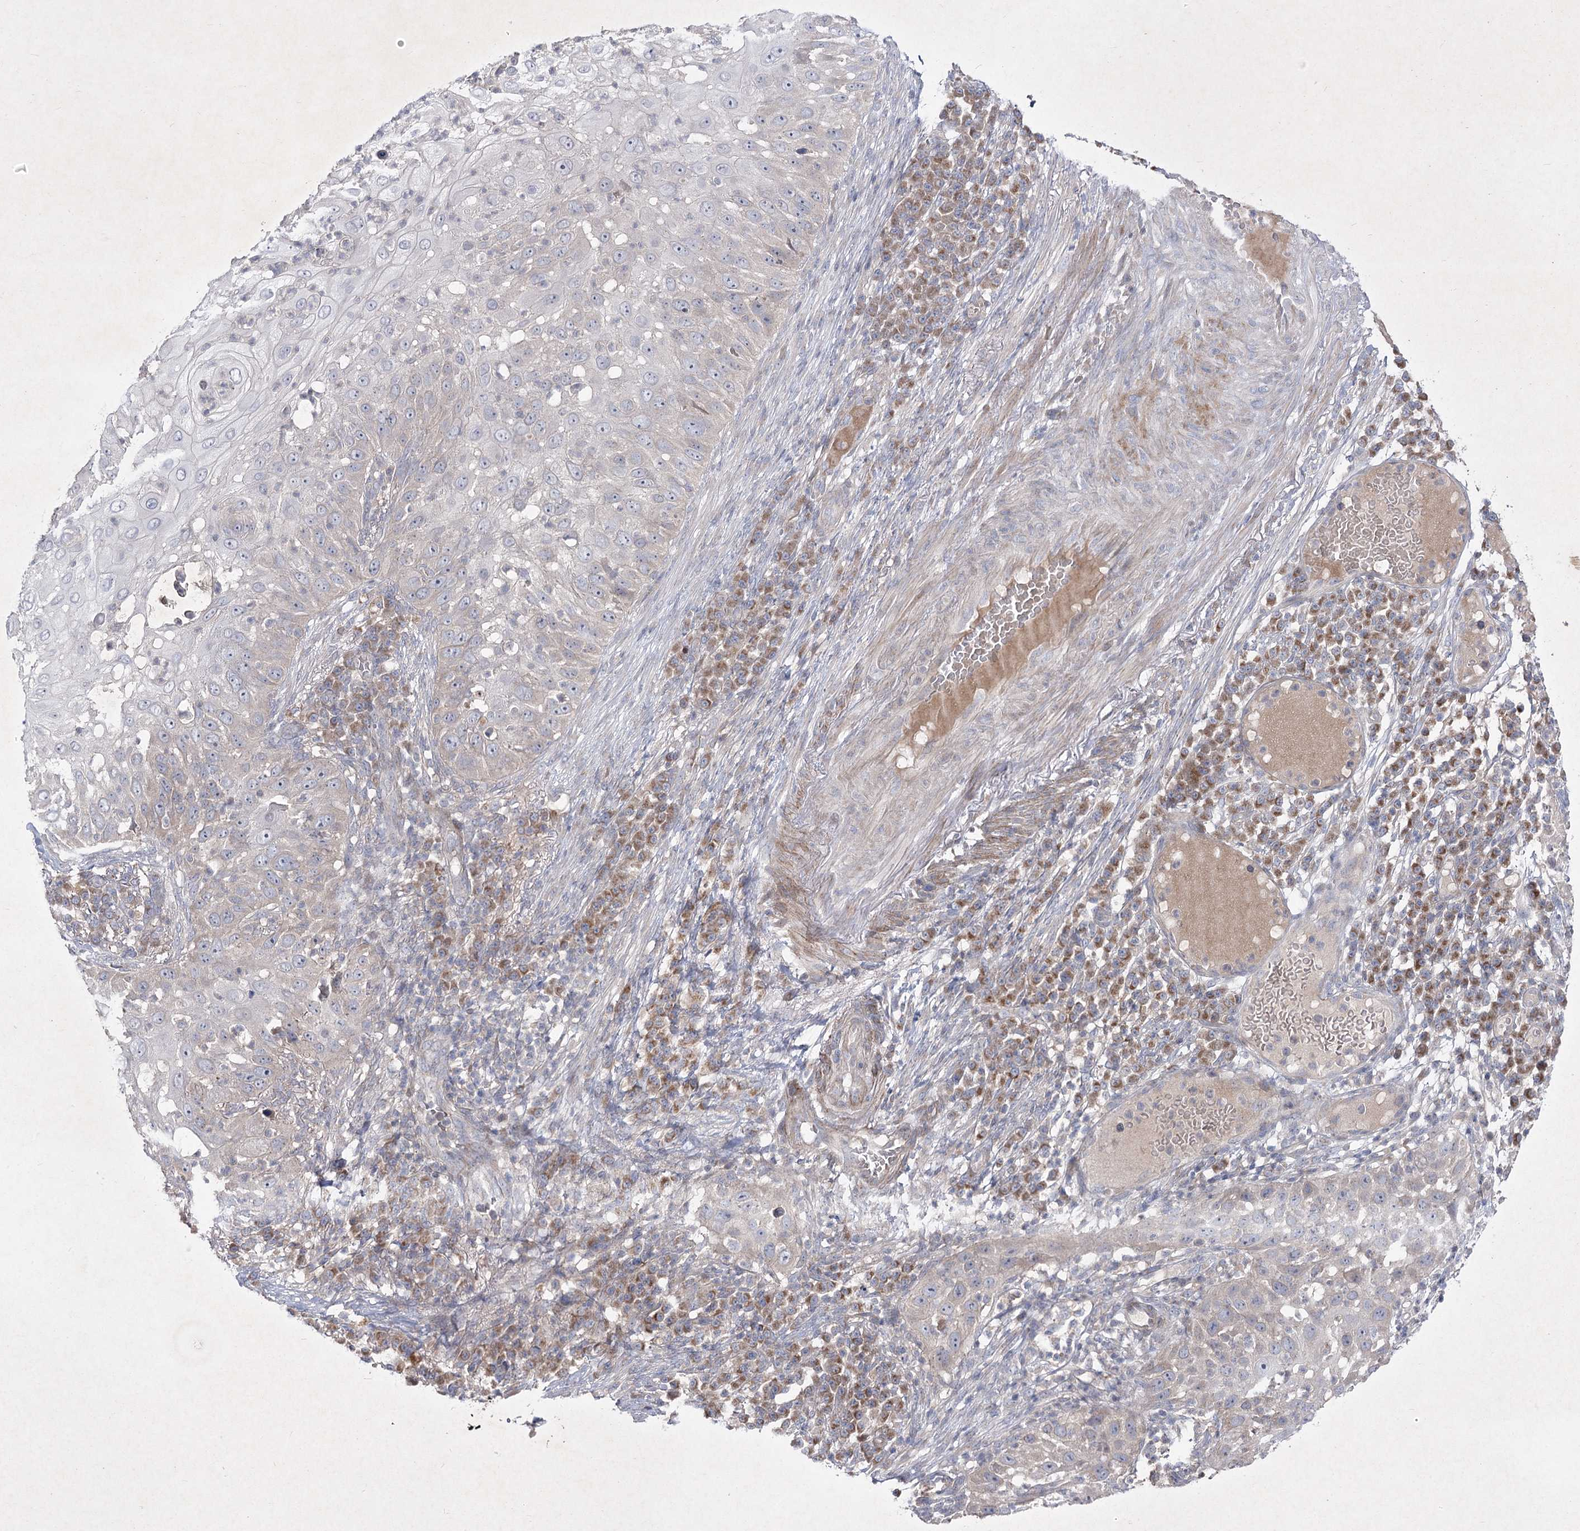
{"staining": {"intensity": "weak", "quantity": "<25%", "location": "cytoplasmic/membranous"}, "tissue": "skin cancer", "cell_type": "Tumor cells", "image_type": "cancer", "snomed": [{"axis": "morphology", "description": "Squamous cell carcinoma, NOS"}, {"axis": "topography", "description": "Skin"}], "caption": "IHC histopathology image of neoplastic tissue: skin cancer (squamous cell carcinoma) stained with DAB (3,3'-diaminobenzidine) reveals no significant protein positivity in tumor cells.", "gene": "CIB2", "patient": {"sex": "female", "age": 44}}